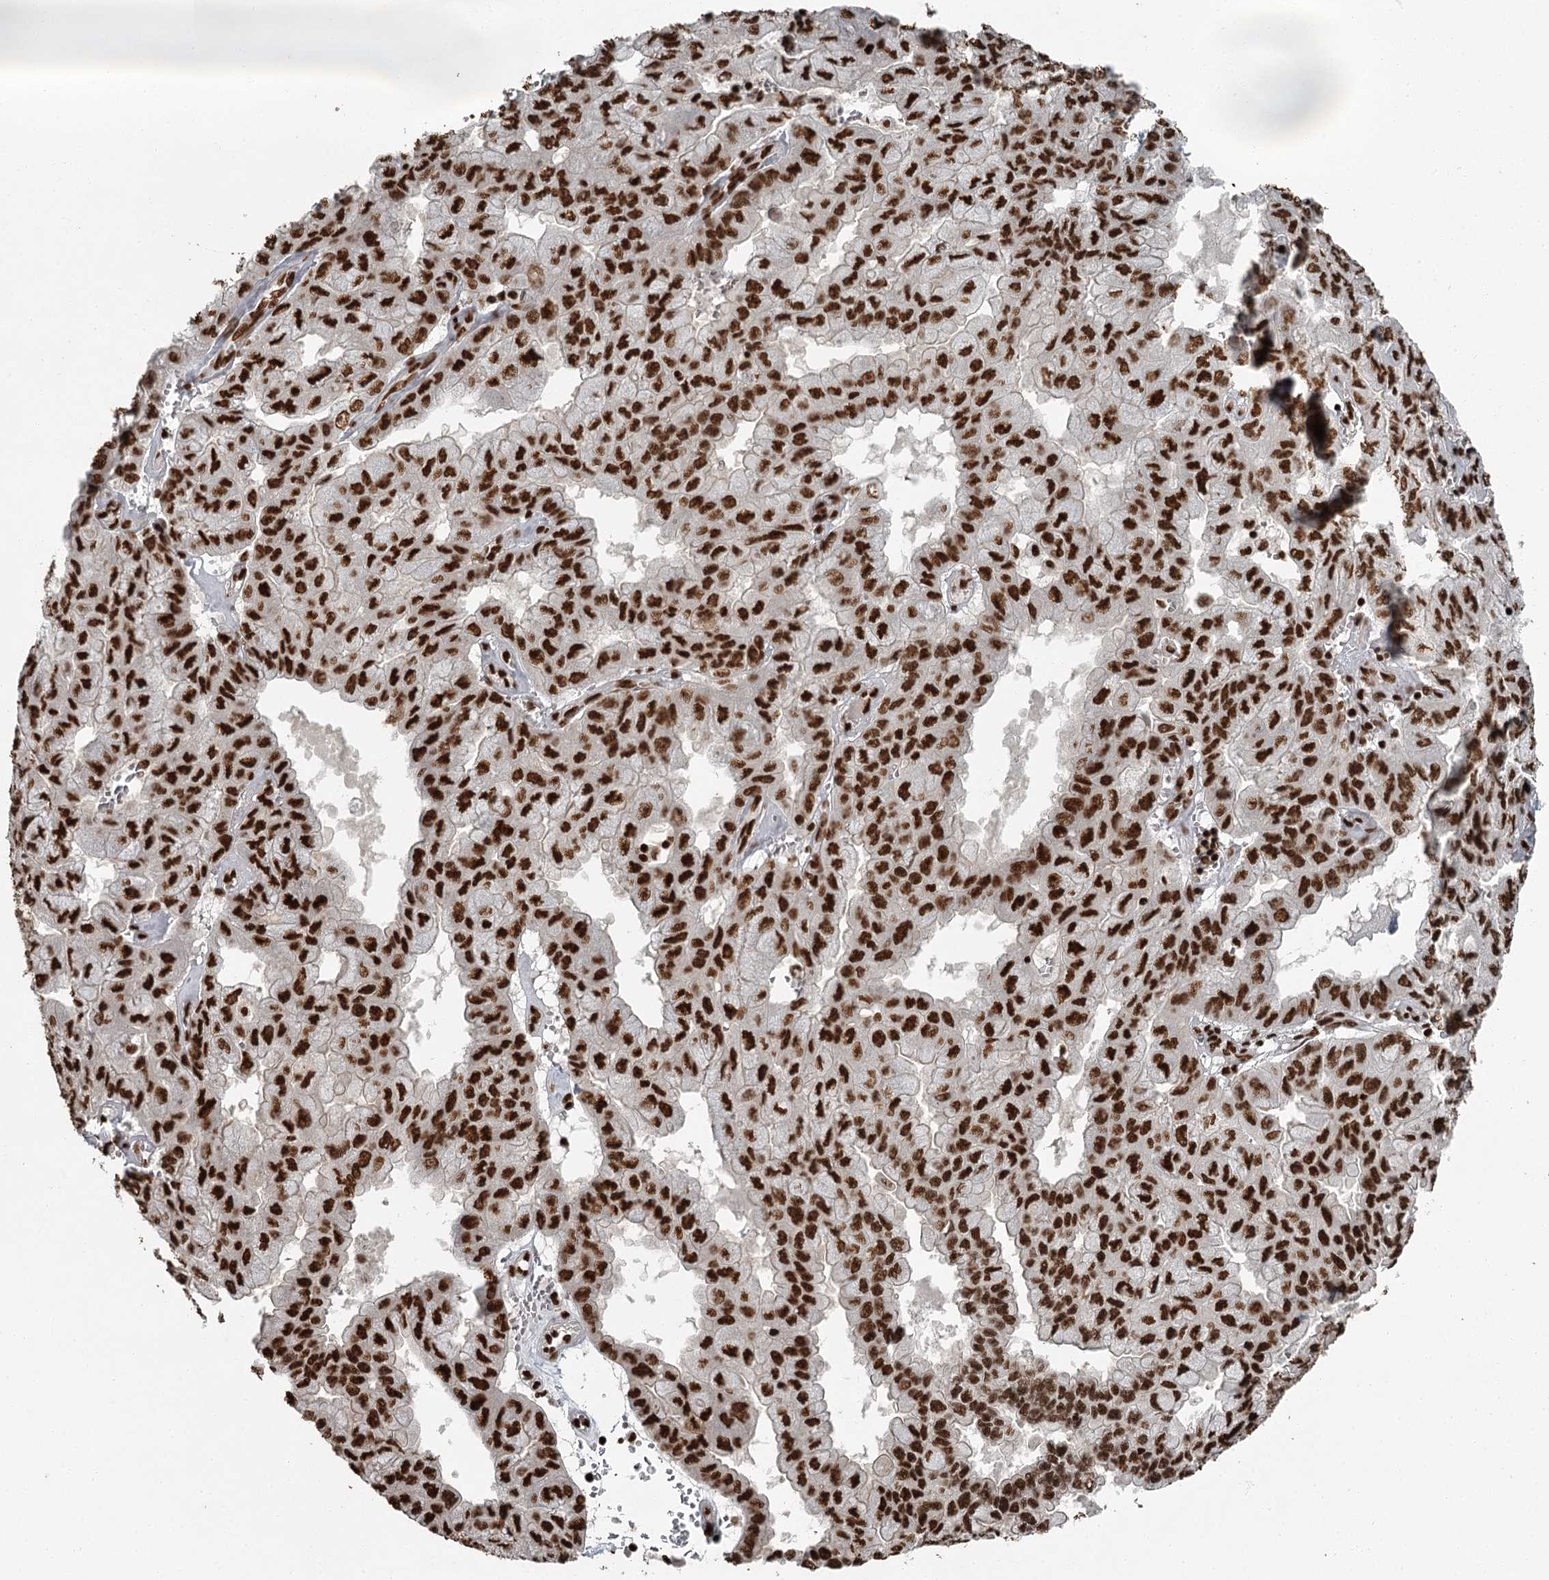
{"staining": {"intensity": "strong", "quantity": ">75%", "location": "nuclear"}, "tissue": "pancreatic cancer", "cell_type": "Tumor cells", "image_type": "cancer", "snomed": [{"axis": "morphology", "description": "Adenocarcinoma, NOS"}, {"axis": "topography", "description": "Pancreas"}], "caption": "IHC image of neoplastic tissue: human adenocarcinoma (pancreatic) stained using immunohistochemistry (IHC) exhibits high levels of strong protein expression localized specifically in the nuclear of tumor cells, appearing as a nuclear brown color.", "gene": "RBBP7", "patient": {"sex": "male", "age": 51}}